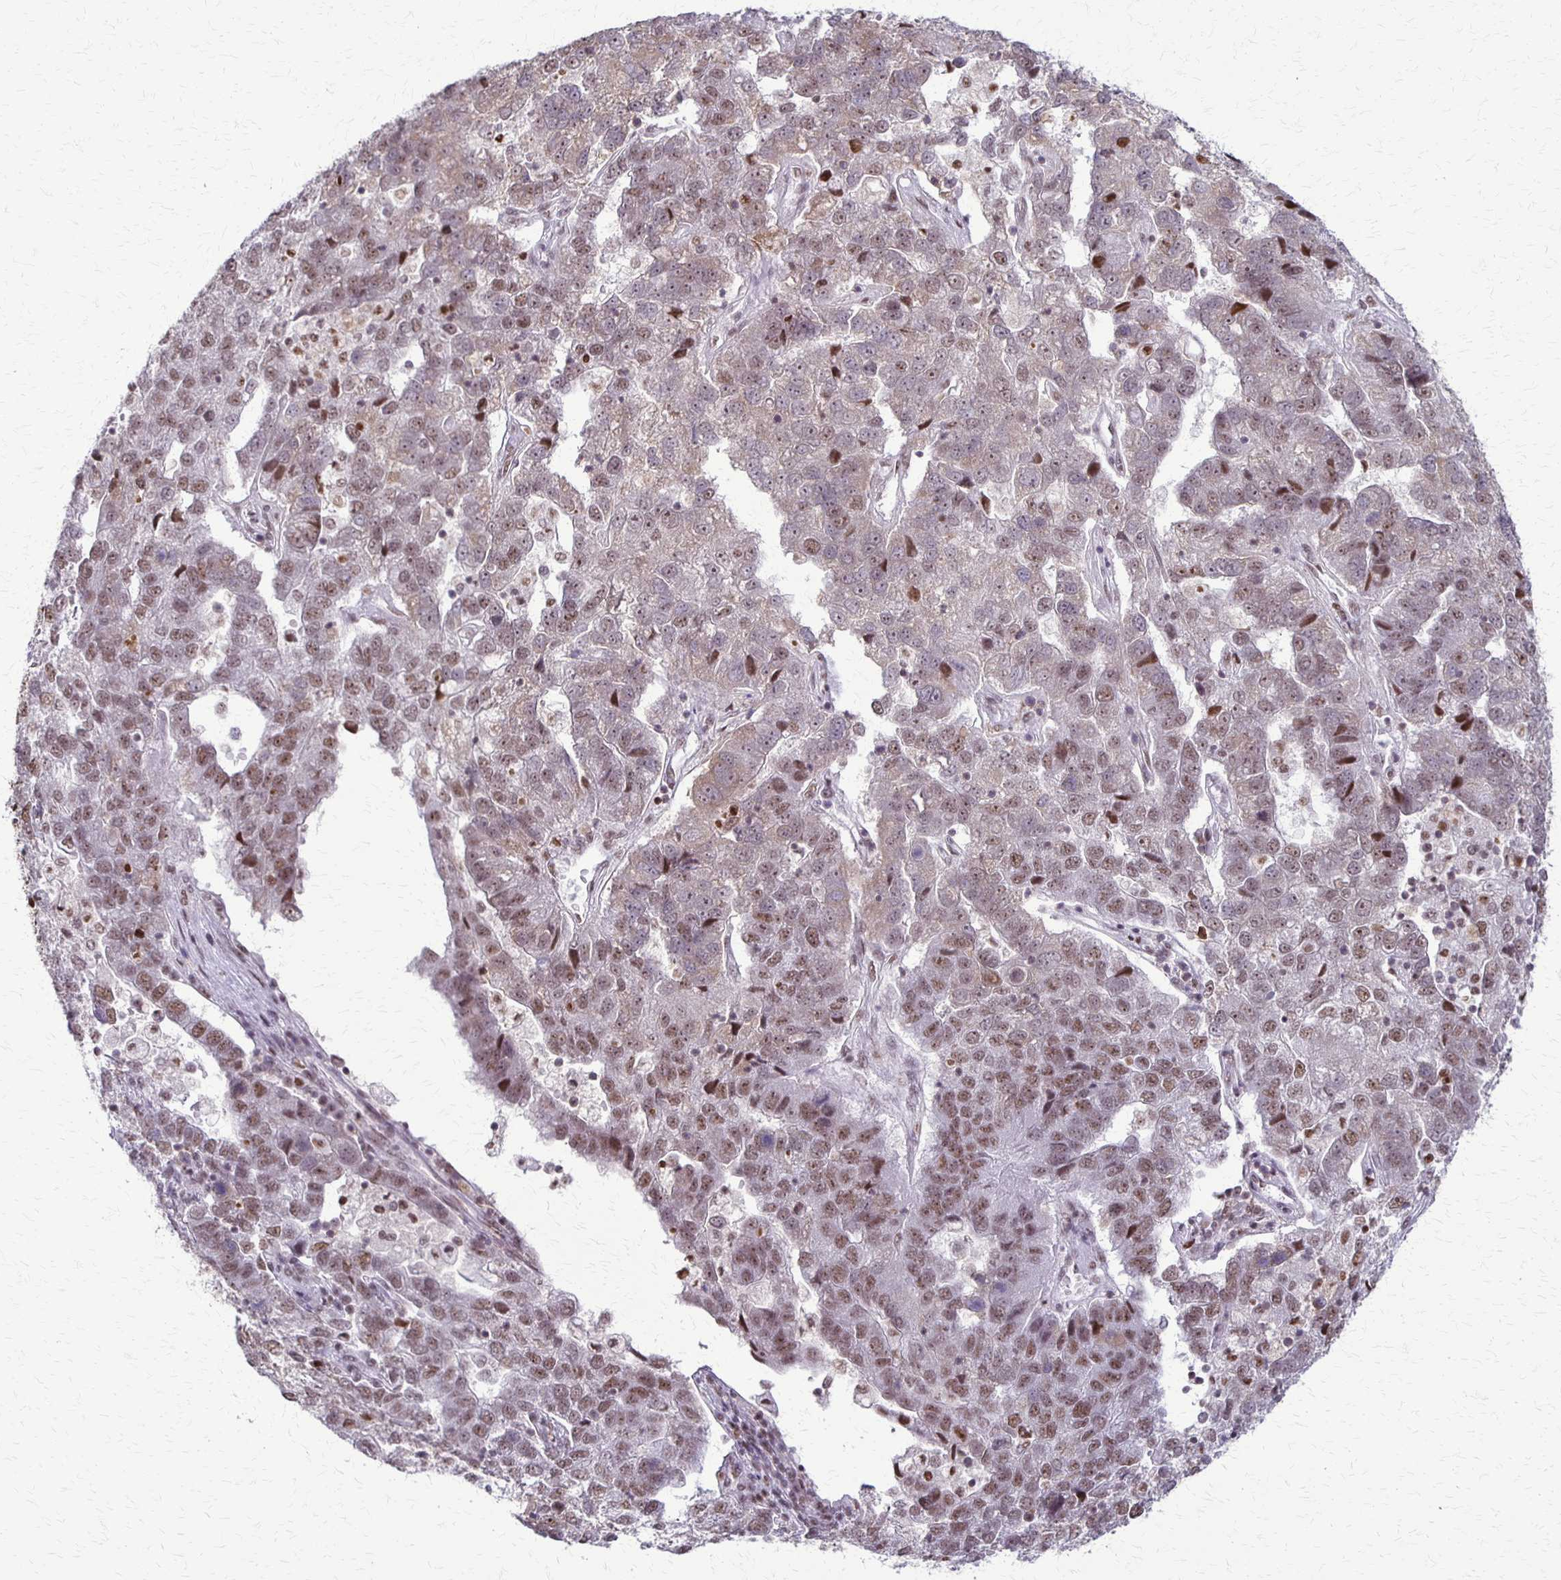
{"staining": {"intensity": "moderate", "quantity": "<25%", "location": "nuclear"}, "tissue": "pancreatic cancer", "cell_type": "Tumor cells", "image_type": "cancer", "snomed": [{"axis": "morphology", "description": "Adenocarcinoma, NOS"}, {"axis": "topography", "description": "Pancreas"}], "caption": "A brown stain highlights moderate nuclear expression of a protein in pancreatic cancer tumor cells. The protein is stained brown, and the nuclei are stained in blue (DAB IHC with brightfield microscopy, high magnification).", "gene": "XRCC6", "patient": {"sex": "female", "age": 61}}